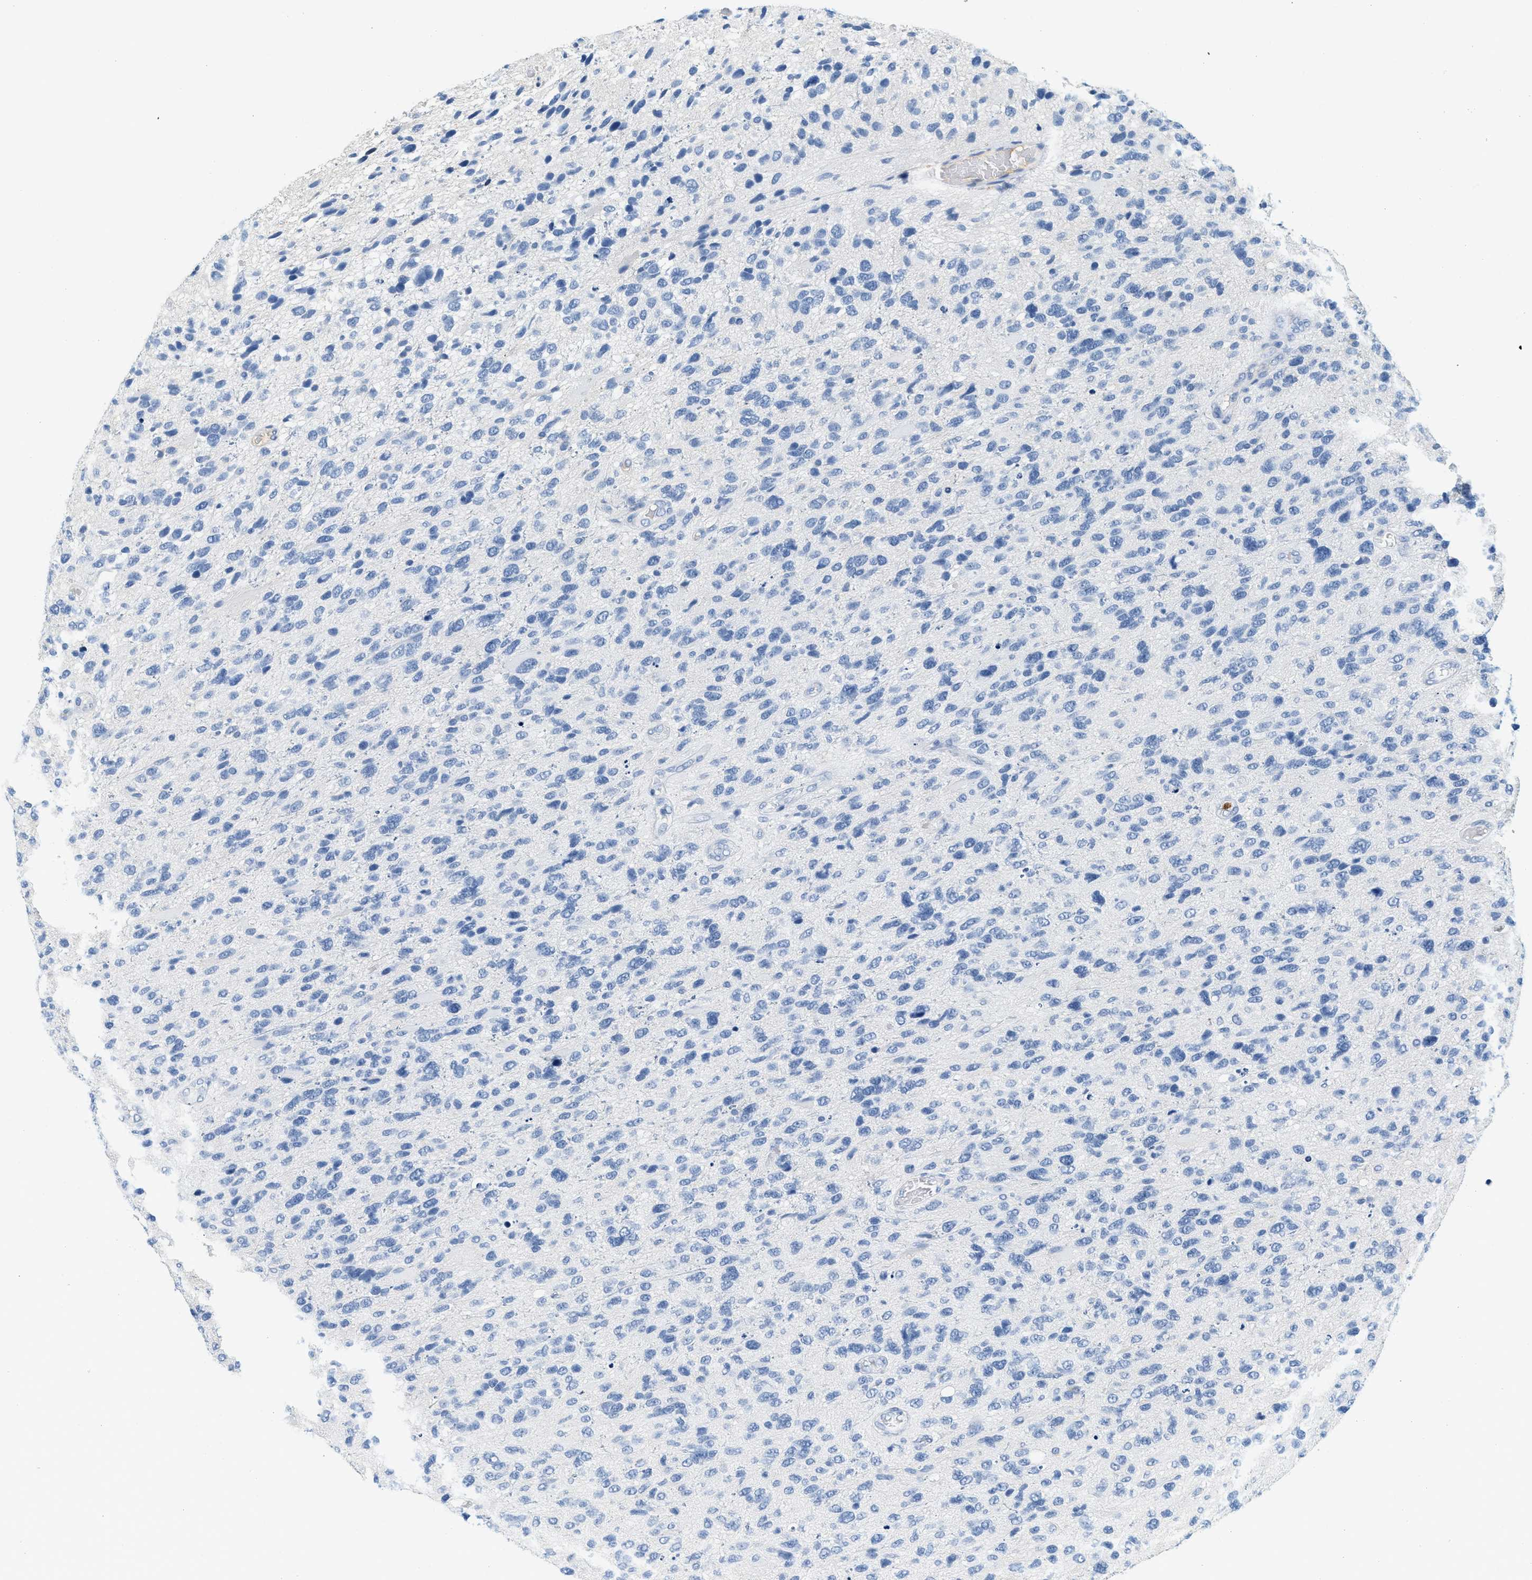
{"staining": {"intensity": "negative", "quantity": "none", "location": "none"}, "tissue": "glioma", "cell_type": "Tumor cells", "image_type": "cancer", "snomed": [{"axis": "morphology", "description": "Glioma, malignant, High grade"}, {"axis": "topography", "description": "Brain"}], "caption": "This is an IHC image of malignant glioma (high-grade). There is no expression in tumor cells.", "gene": "LCN2", "patient": {"sex": "female", "age": 58}}